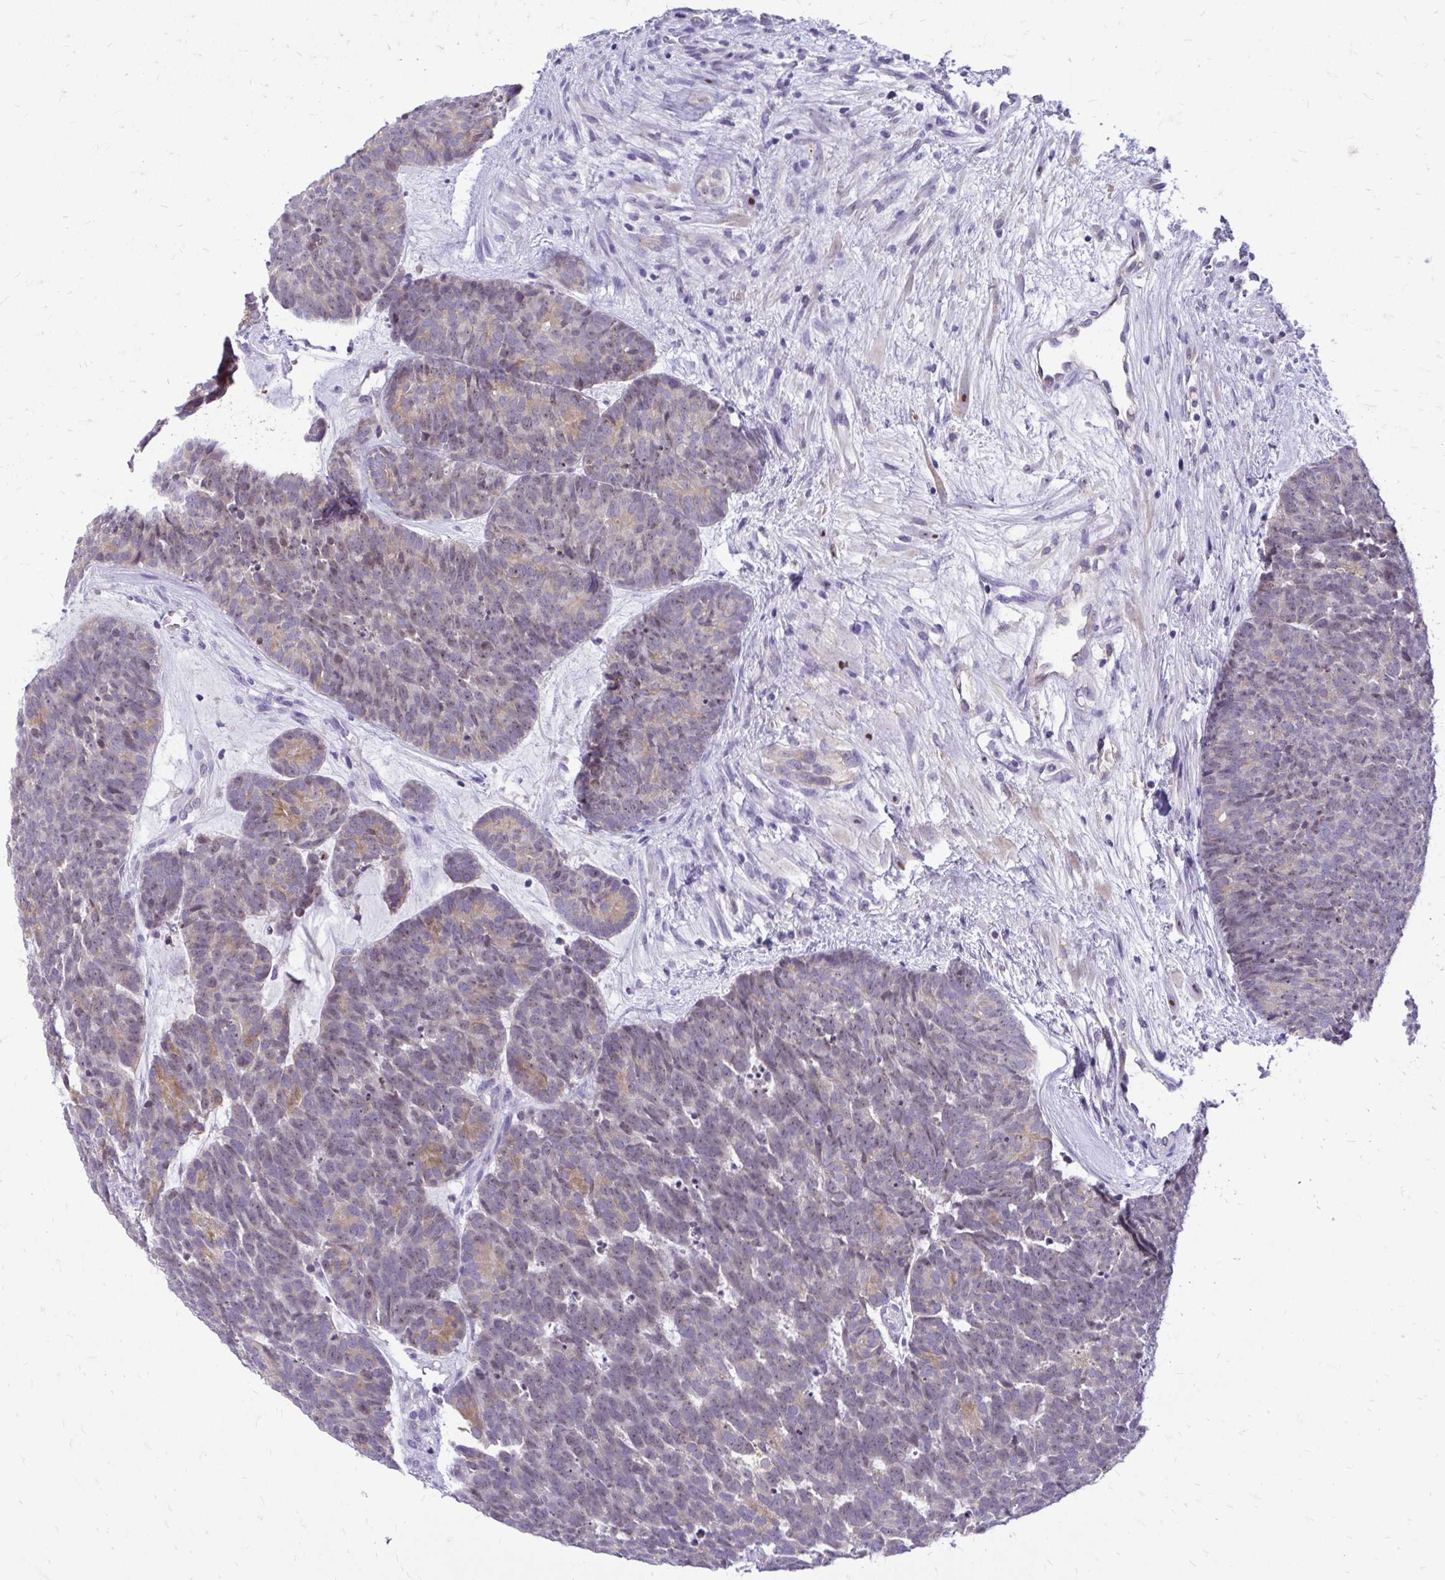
{"staining": {"intensity": "weak", "quantity": "<25%", "location": "nuclear"}, "tissue": "head and neck cancer", "cell_type": "Tumor cells", "image_type": "cancer", "snomed": [{"axis": "morphology", "description": "Adenocarcinoma, NOS"}, {"axis": "topography", "description": "Head-Neck"}], "caption": "Human adenocarcinoma (head and neck) stained for a protein using immunohistochemistry (IHC) shows no positivity in tumor cells.", "gene": "NIFK", "patient": {"sex": "female", "age": 81}}